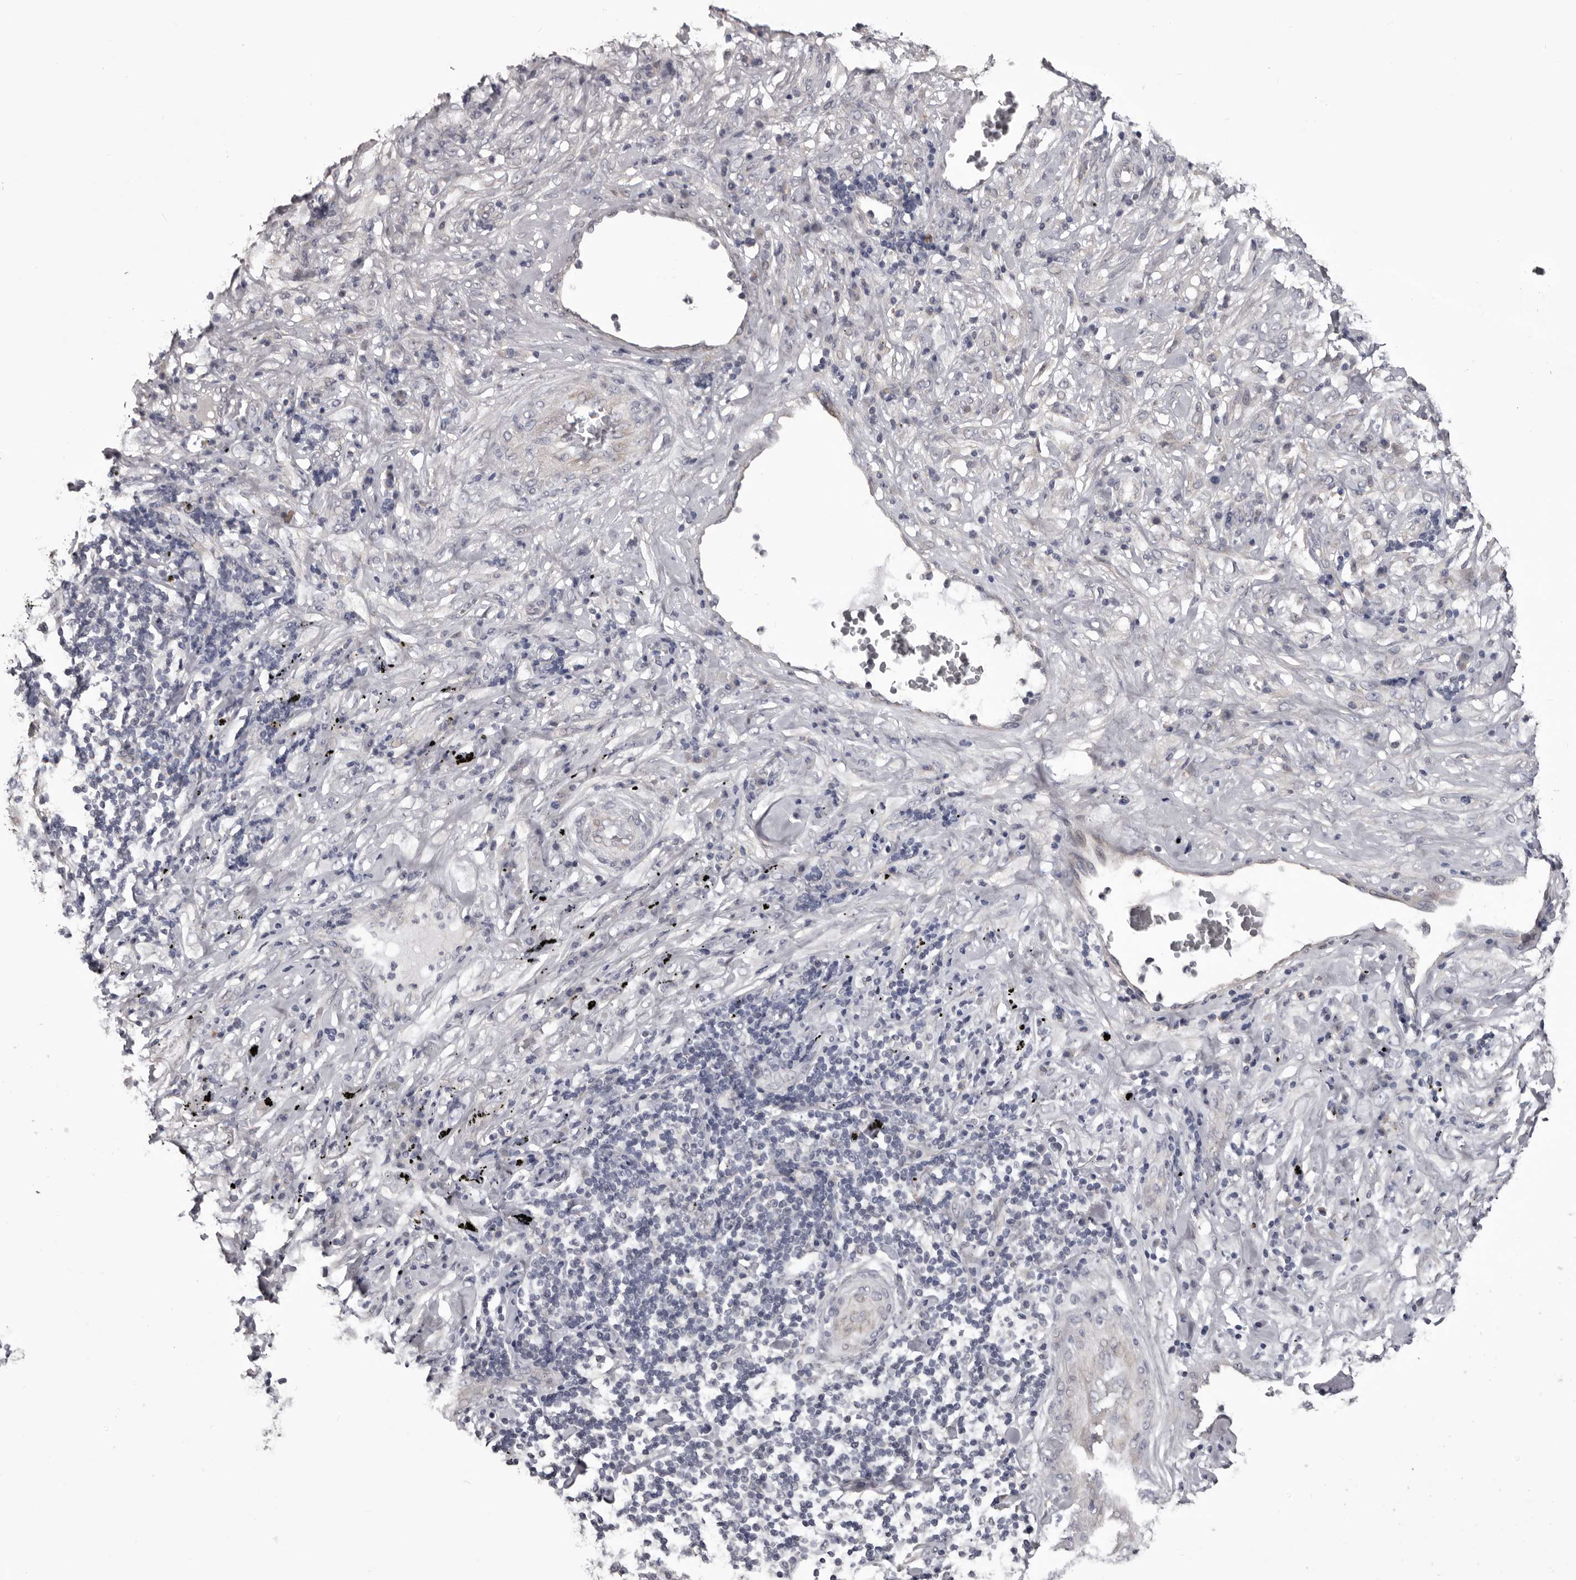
{"staining": {"intensity": "negative", "quantity": "none", "location": "none"}, "tissue": "lung cancer", "cell_type": "Tumor cells", "image_type": "cancer", "snomed": [{"axis": "morphology", "description": "Squamous cell carcinoma, NOS"}, {"axis": "topography", "description": "Lung"}], "caption": "Immunohistochemical staining of lung cancer shows no significant positivity in tumor cells. (DAB IHC visualized using brightfield microscopy, high magnification).", "gene": "LPAR6", "patient": {"sex": "female", "age": 63}}